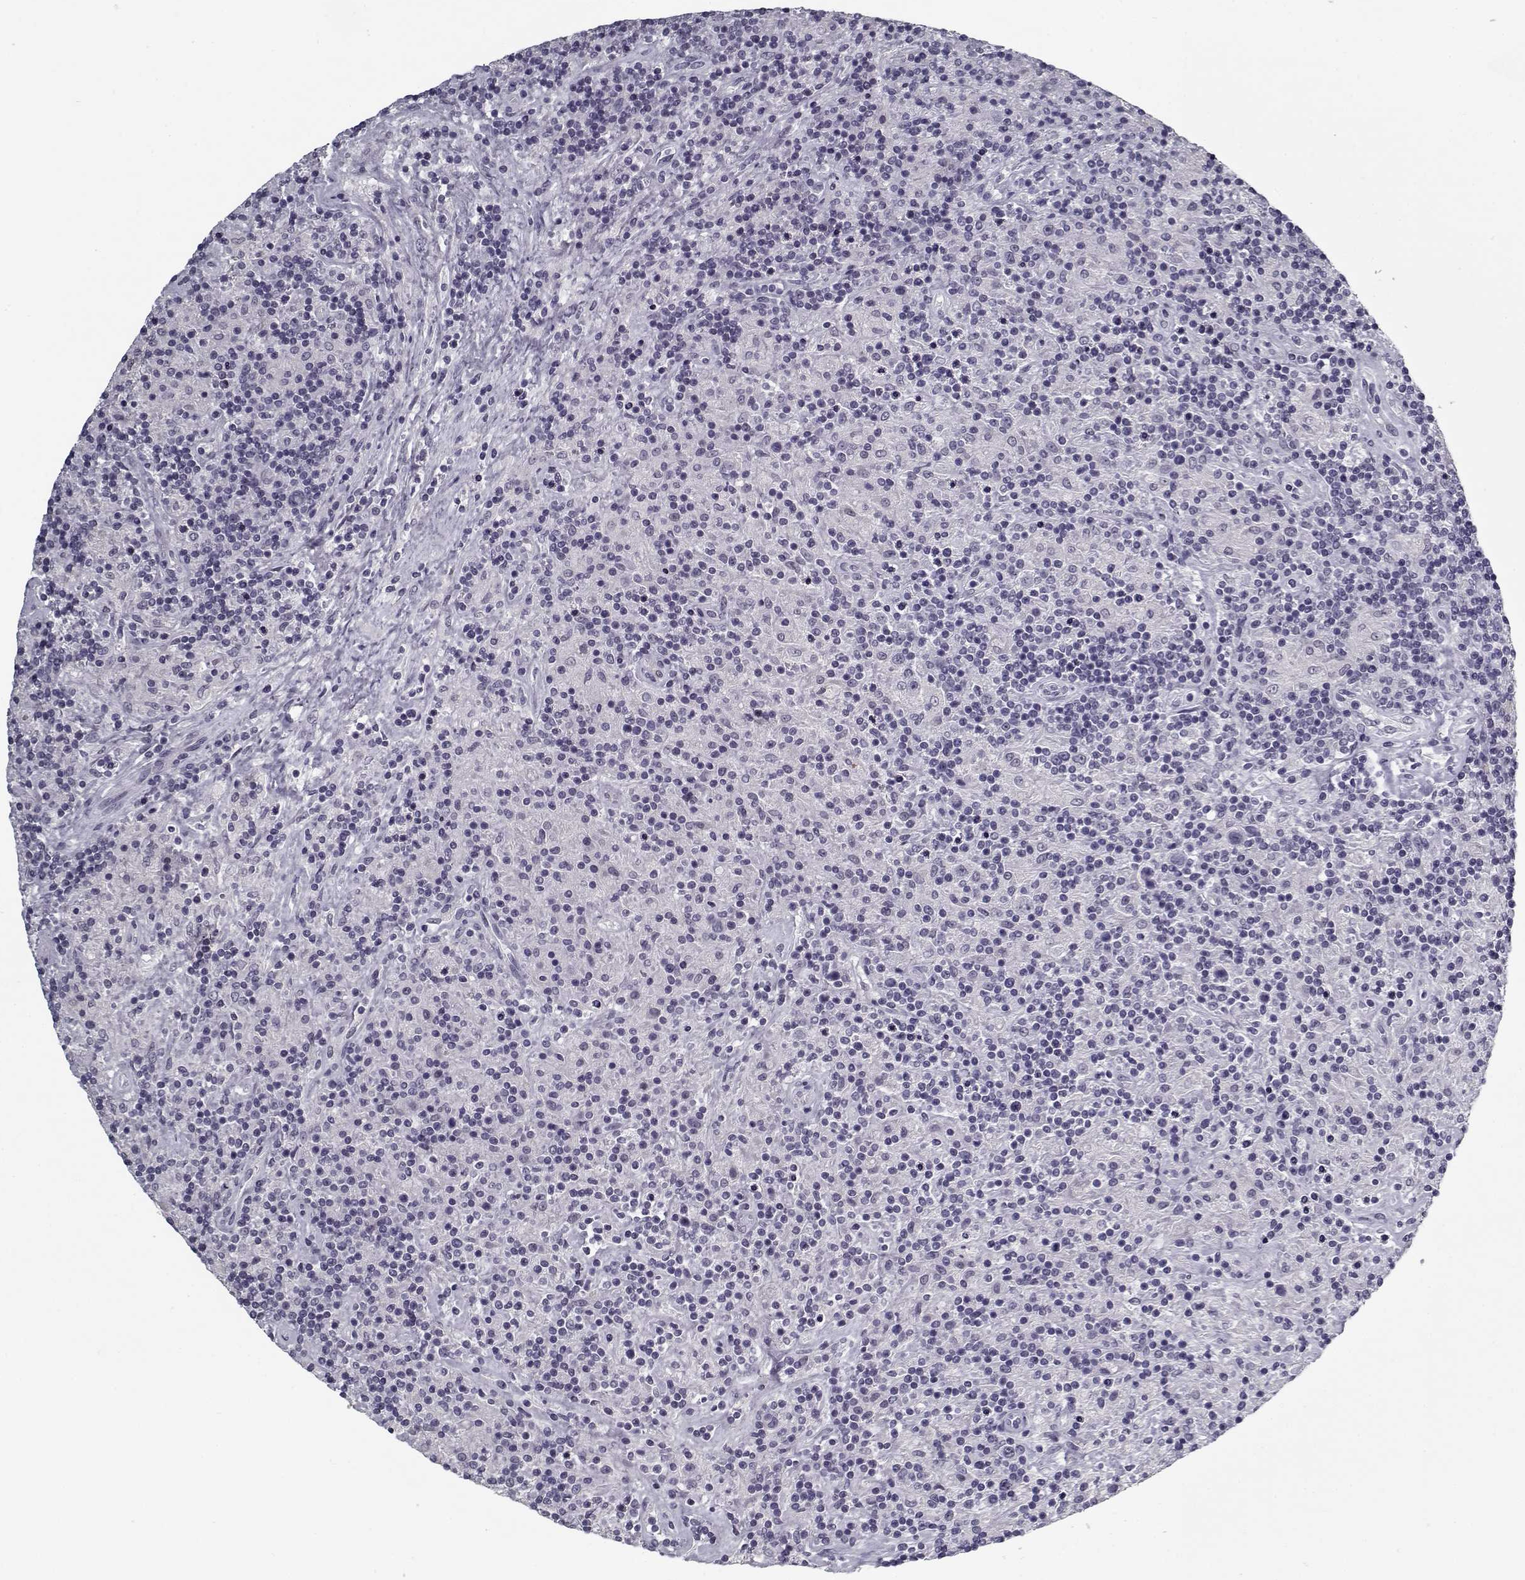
{"staining": {"intensity": "negative", "quantity": "none", "location": "none"}, "tissue": "lymphoma", "cell_type": "Tumor cells", "image_type": "cancer", "snomed": [{"axis": "morphology", "description": "Hodgkin's disease, NOS"}, {"axis": "topography", "description": "Lymph node"}], "caption": "Protein analysis of lymphoma exhibits no significant staining in tumor cells.", "gene": "RNF32", "patient": {"sex": "male", "age": 70}}